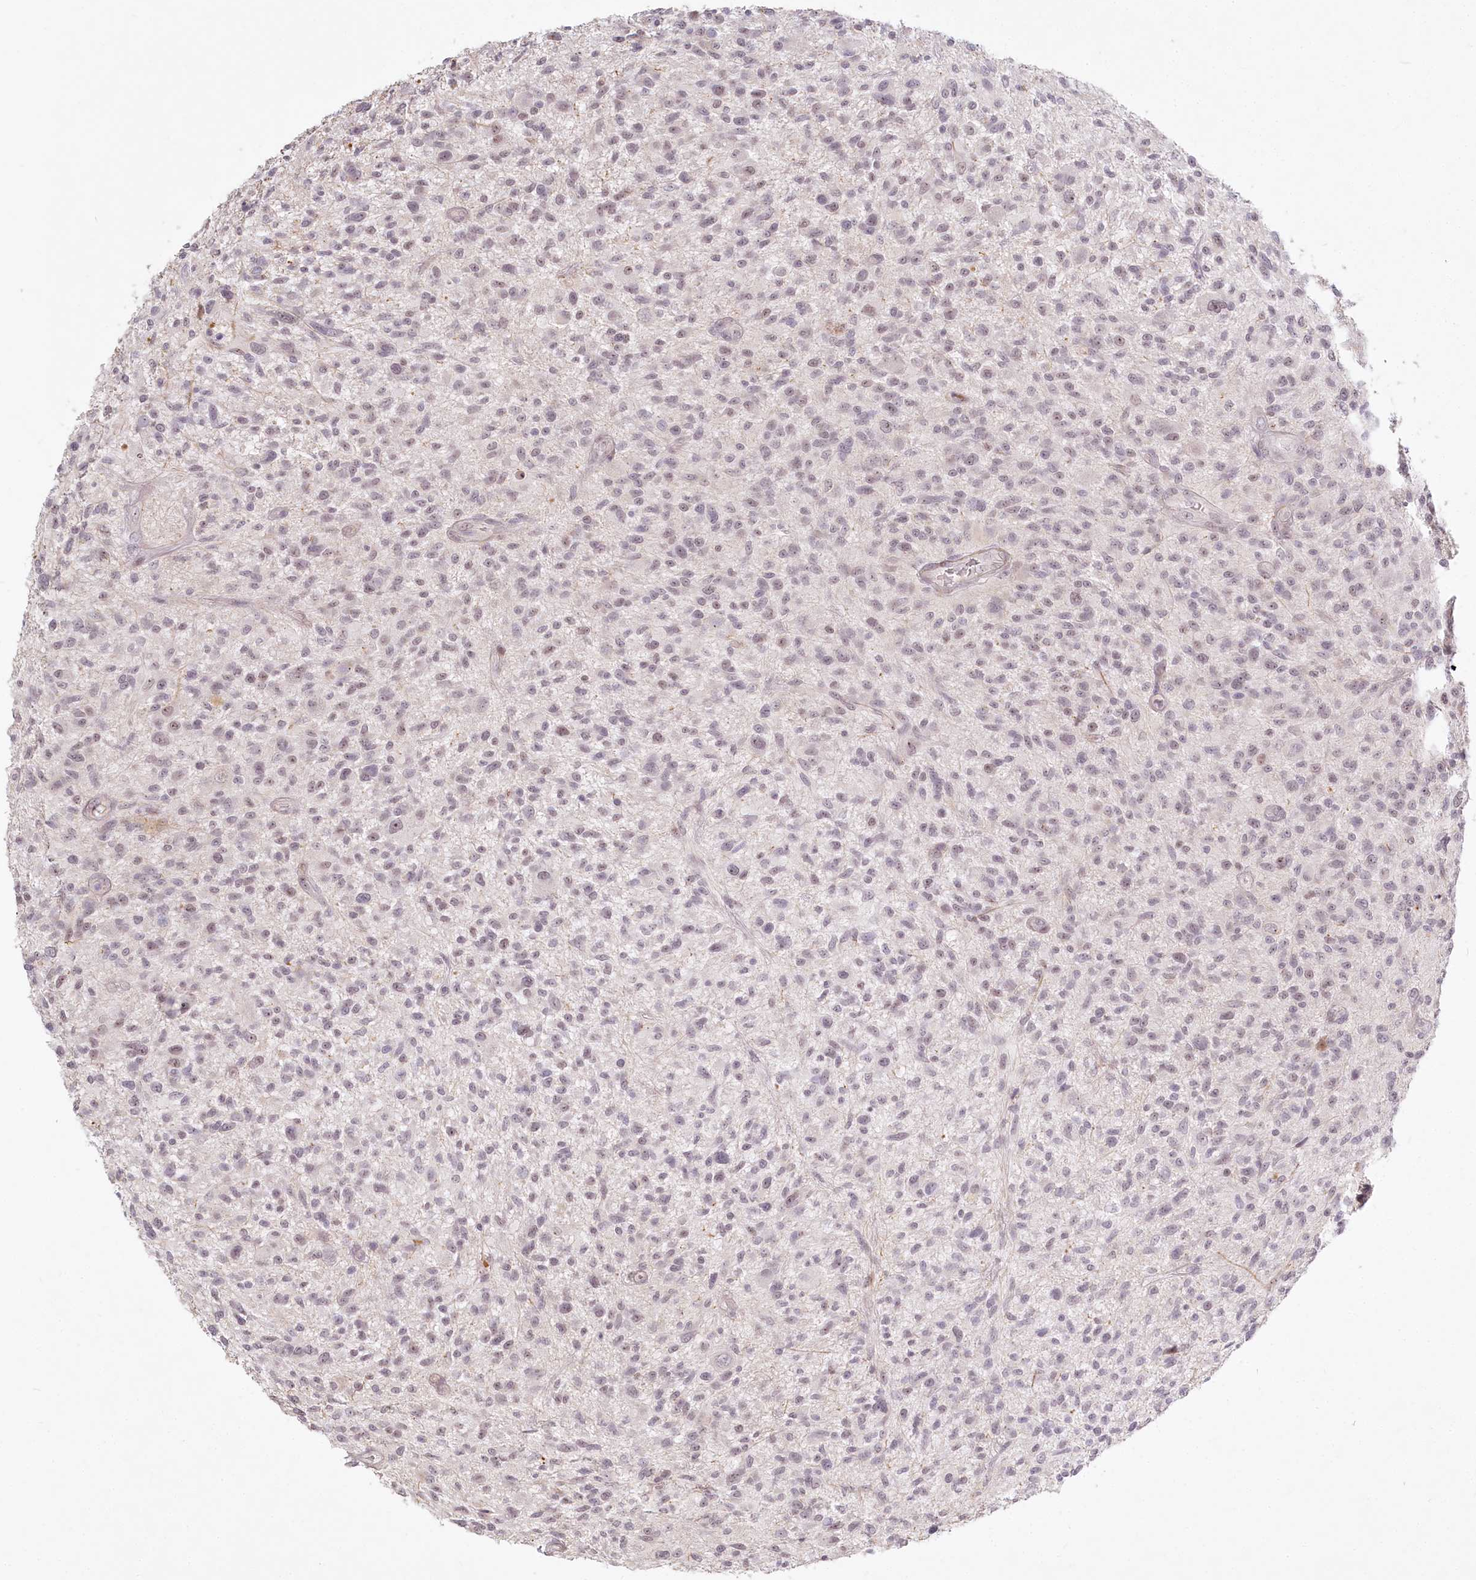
{"staining": {"intensity": "weak", "quantity": "25%-75%", "location": "nuclear"}, "tissue": "glioma", "cell_type": "Tumor cells", "image_type": "cancer", "snomed": [{"axis": "morphology", "description": "Glioma, malignant, High grade"}, {"axis": "topography", "description": "Brain"}], "caption": "The image displays staining of malignant high-grade glioma, revealing weak nuclear protein positivity (brown color) within tumor cells.", "gene": "EXOSC7", "patient": {"sex": "male", "age": 47}}